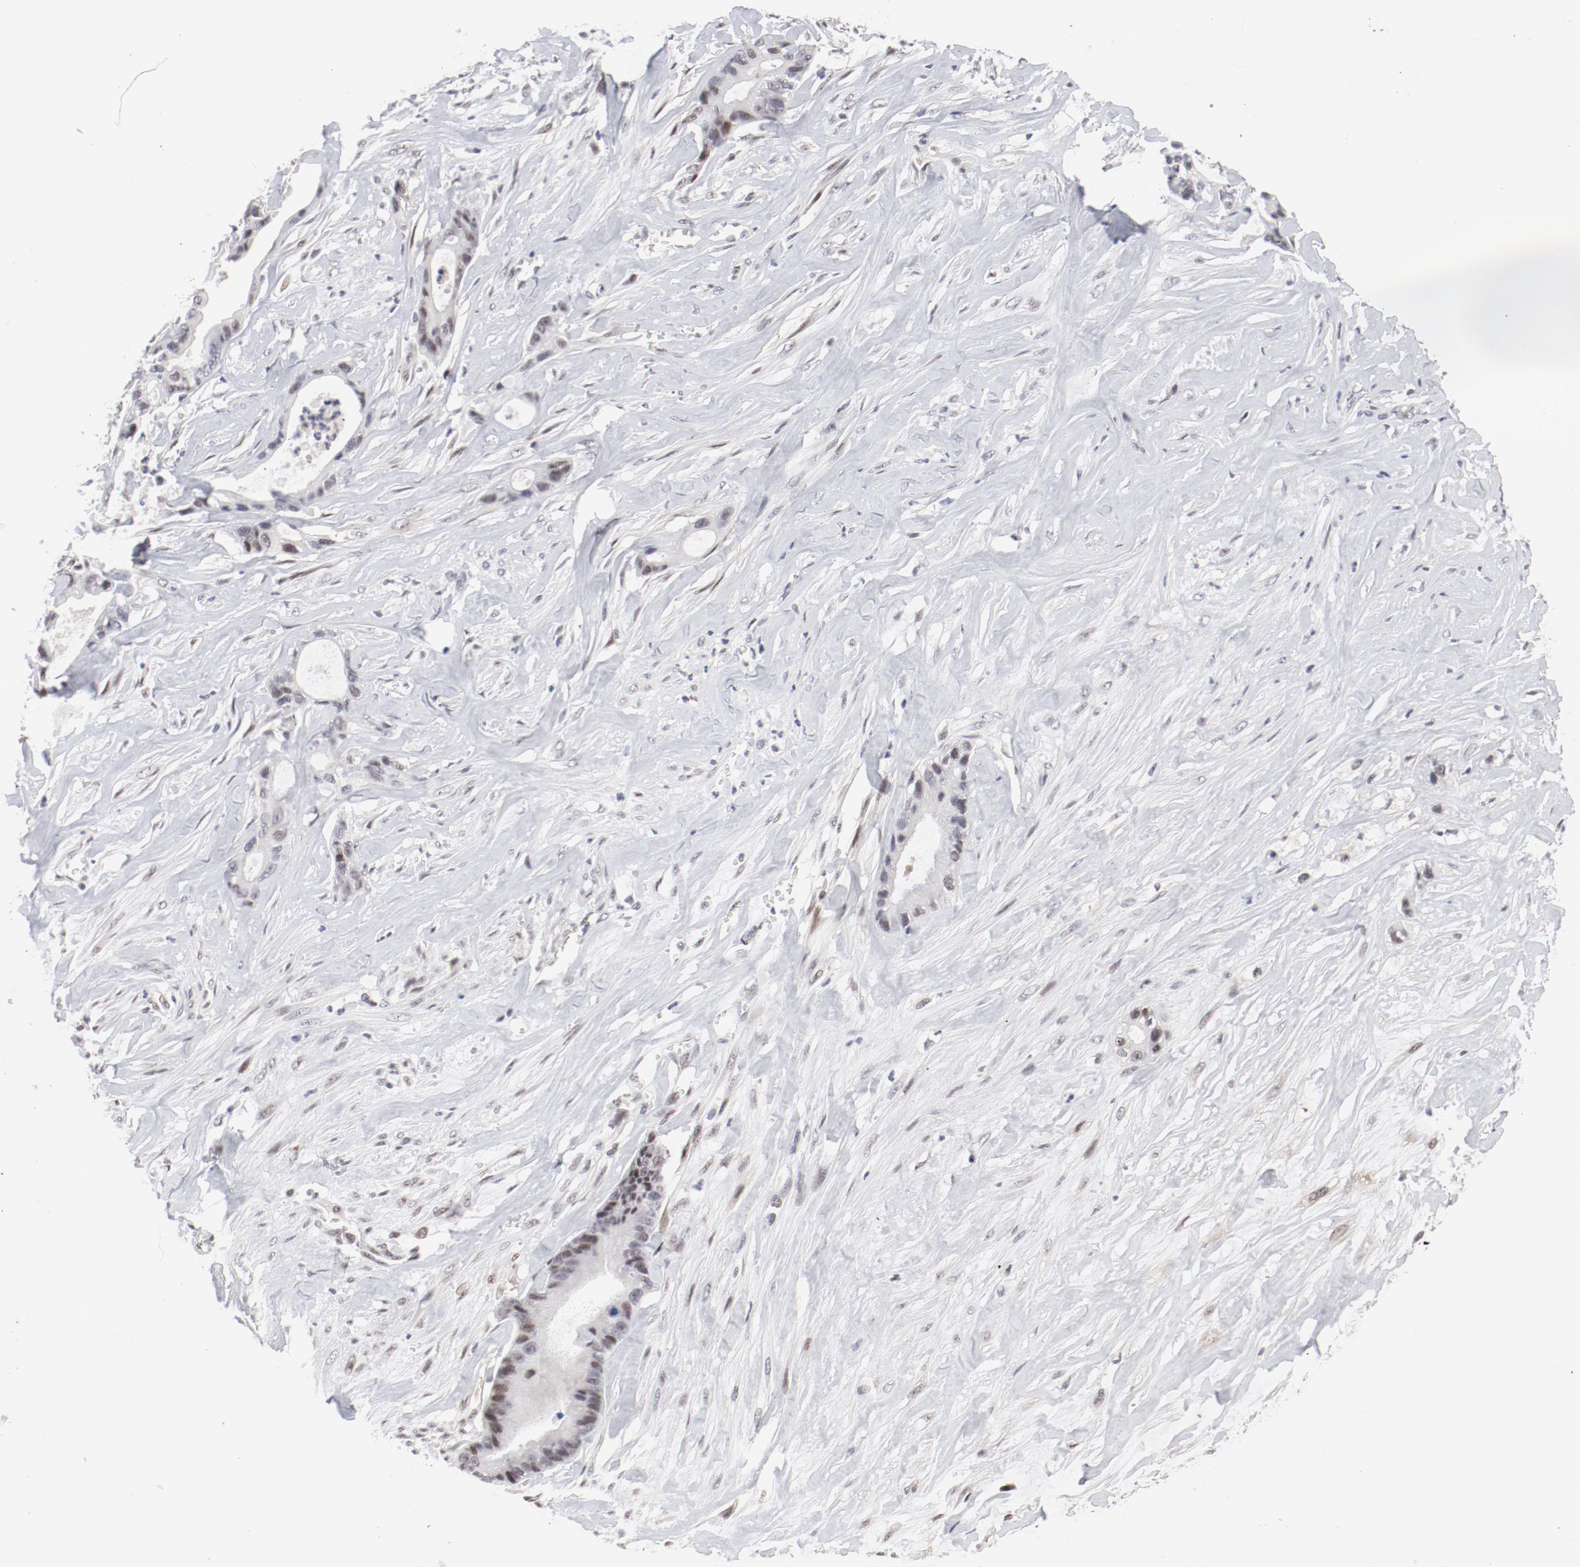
{"staining": {"intensity": "weak", "quantity": "<25%", "location": "nuclear"}, "tissue": "liver cancer", "cell_type": "Tumor cells", "image_type": "cancer", "snomed": [{"axis": "morphology", "description": "Cholangiocarcinoma"}, {"axis": "topography", "description": "Liver"}], "caption": "This is an IHC histopathology image of human liver cancer. There is no staining in tumor cells.", "gene": "FSCB", "patient": {"sex": "female", "age": 55}}